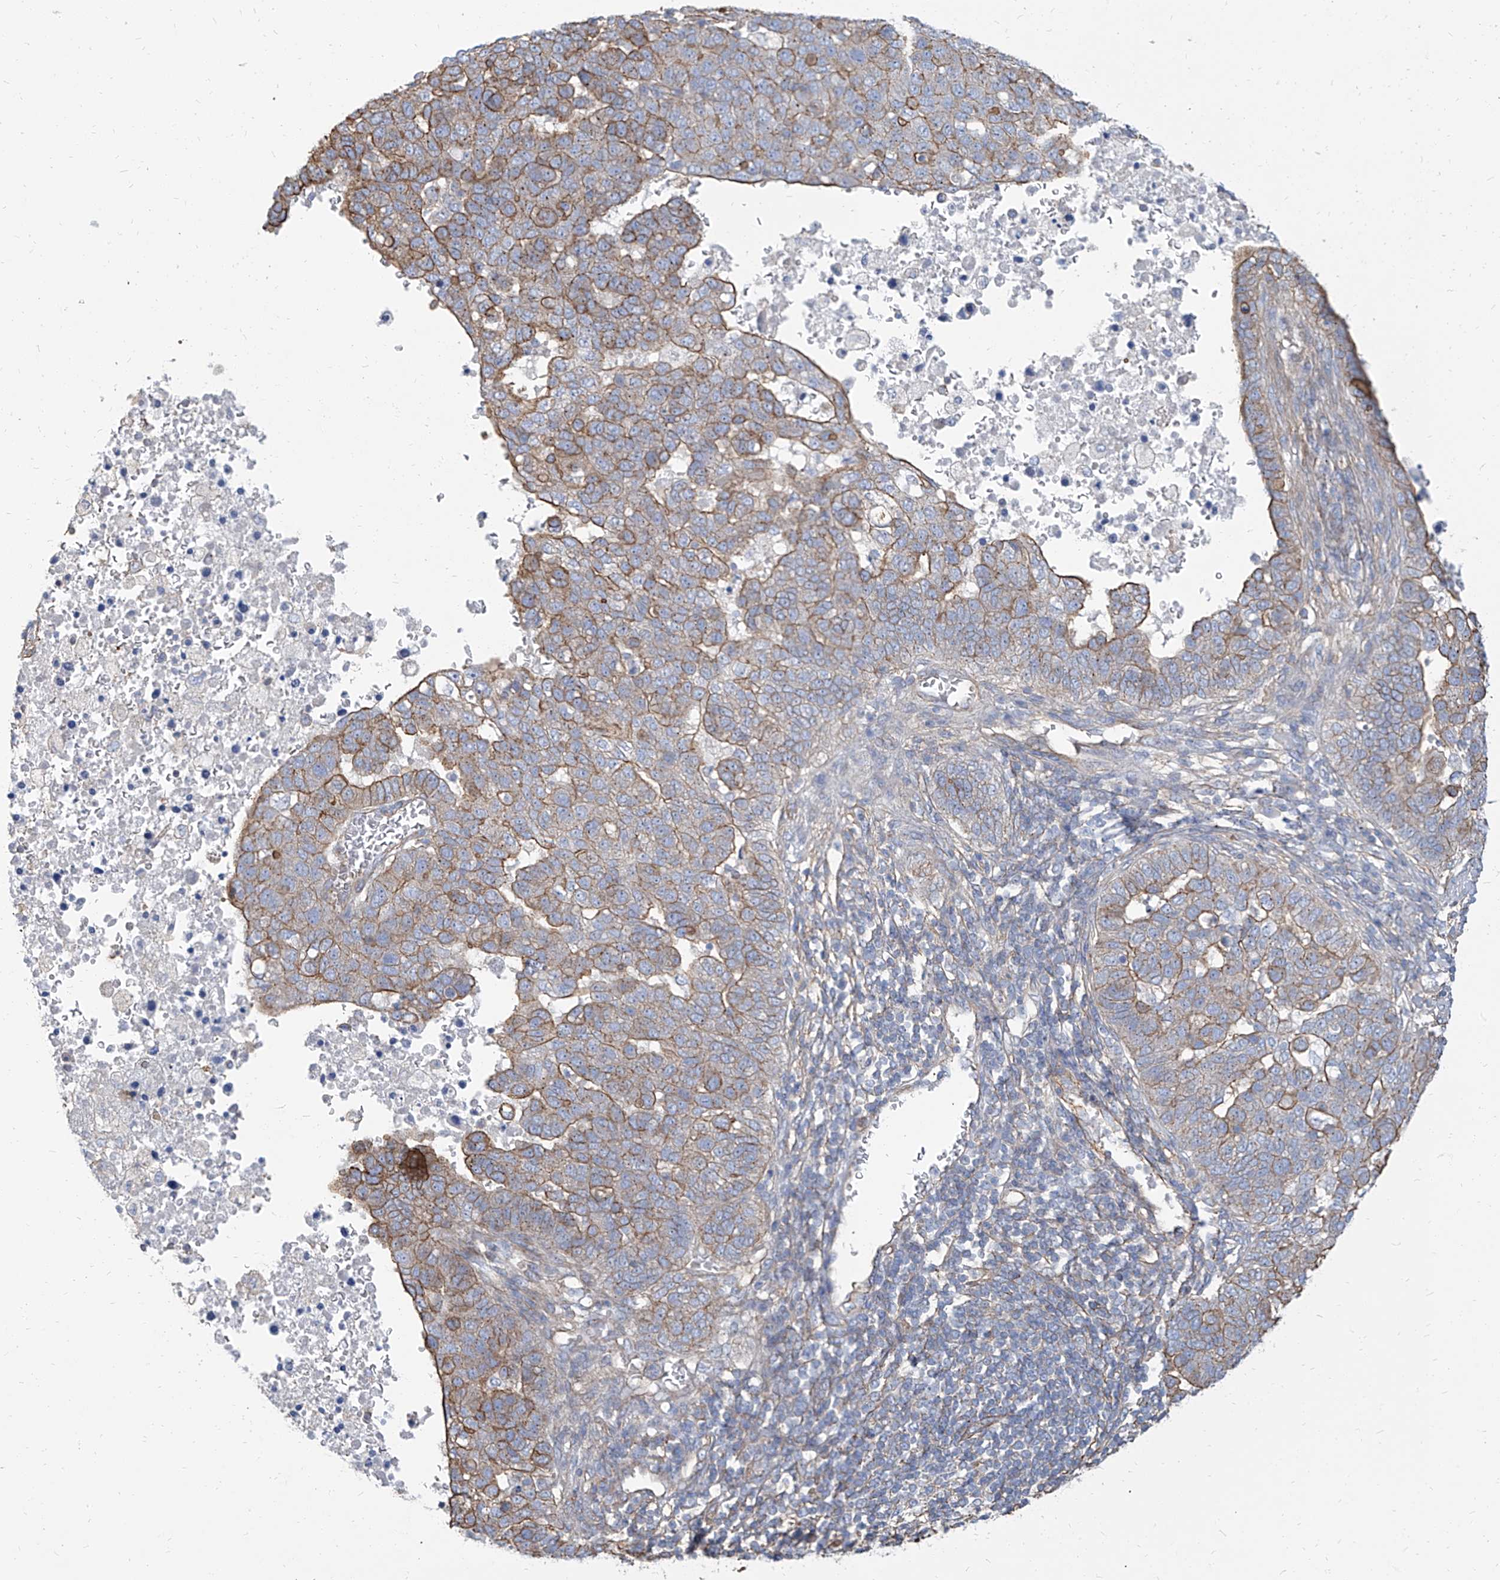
{"staining": {"intensity": "moderate", "quantity": ">75%", "location": "cytoplasmic/membranous"}, "tissue": "pancreatic cancer", "cell_type": "Tumor cells", "image_type": "cancer", "snomed": [{"axis": "morphology", "description": "Adenocarcinoma, NOS"}, {"axis": "topography", "description": "Pancreas"}], "caption": "Protein staining by immunohistochemistry shows moderate cytoplasmic/membranous staining in about >75% of tumor cells in adenocarcinoma (pancreatic). (DAB (3,3'-diaminobenzidine) IHC, brown staining for protein, blue staining for nuclei).", "gene": "TXLNB", "patient": {"sex": "female", "age": 61}}